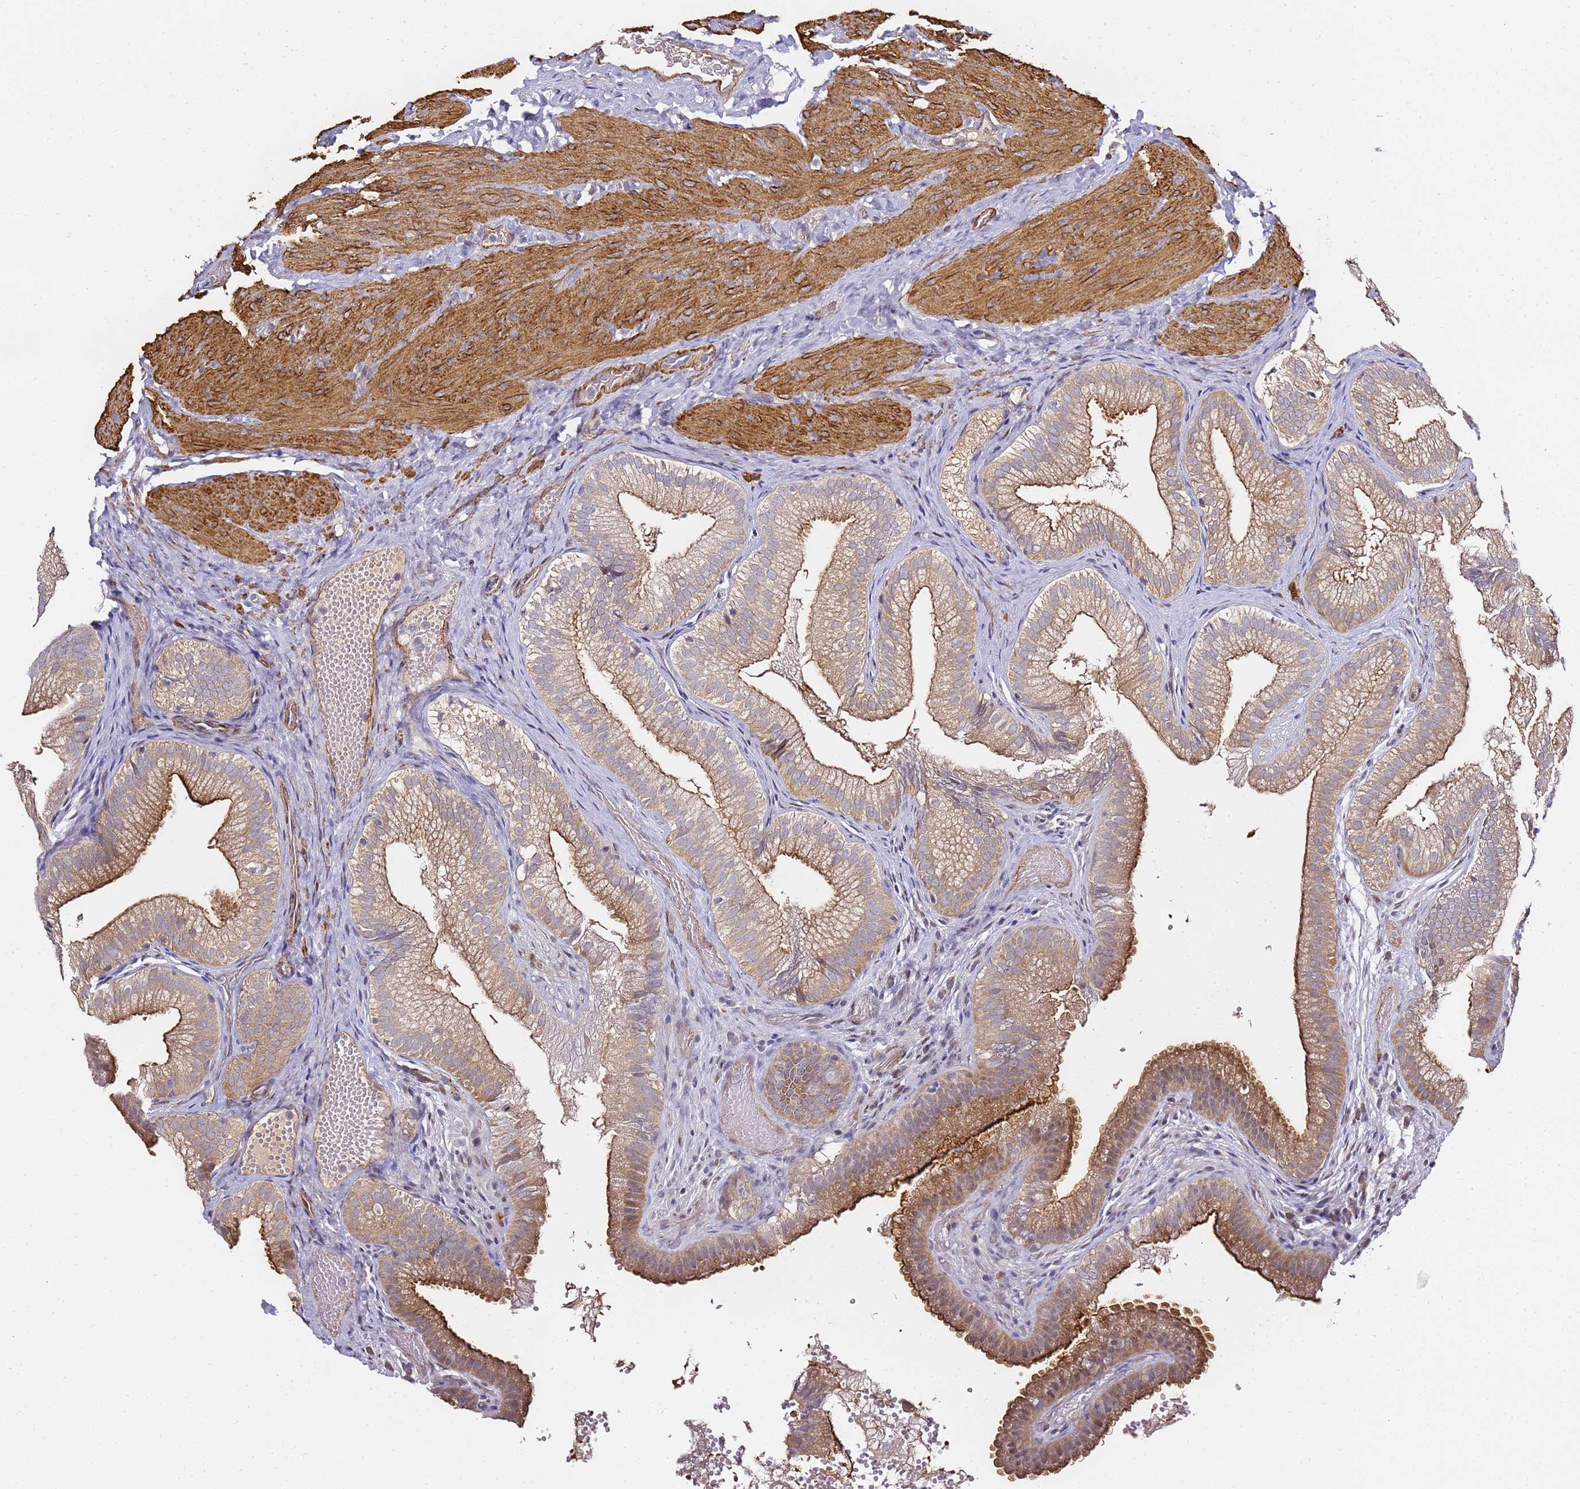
{"staining": {"intensity": "moderate", "quantity": ">75%", "location": "cytoplasmic/membranous"}, "tissue": "gallbladder", "cell_type": "Glandular cells", "image_type": "normal", "snomed": [{"axis": "morphology", "description": "Normal tissue, NOS"}, {"axis": "topography", "description": "Gallbladder"}], "caption": "Immunohistochemistry (IHC) of benign gallbladder displays medium levels of moderate cytoplasmic/membranous positivity in about >75% of glandular cells.", "gene": "EPS8L1", "patient": {"sex": "female", "age": 30}}